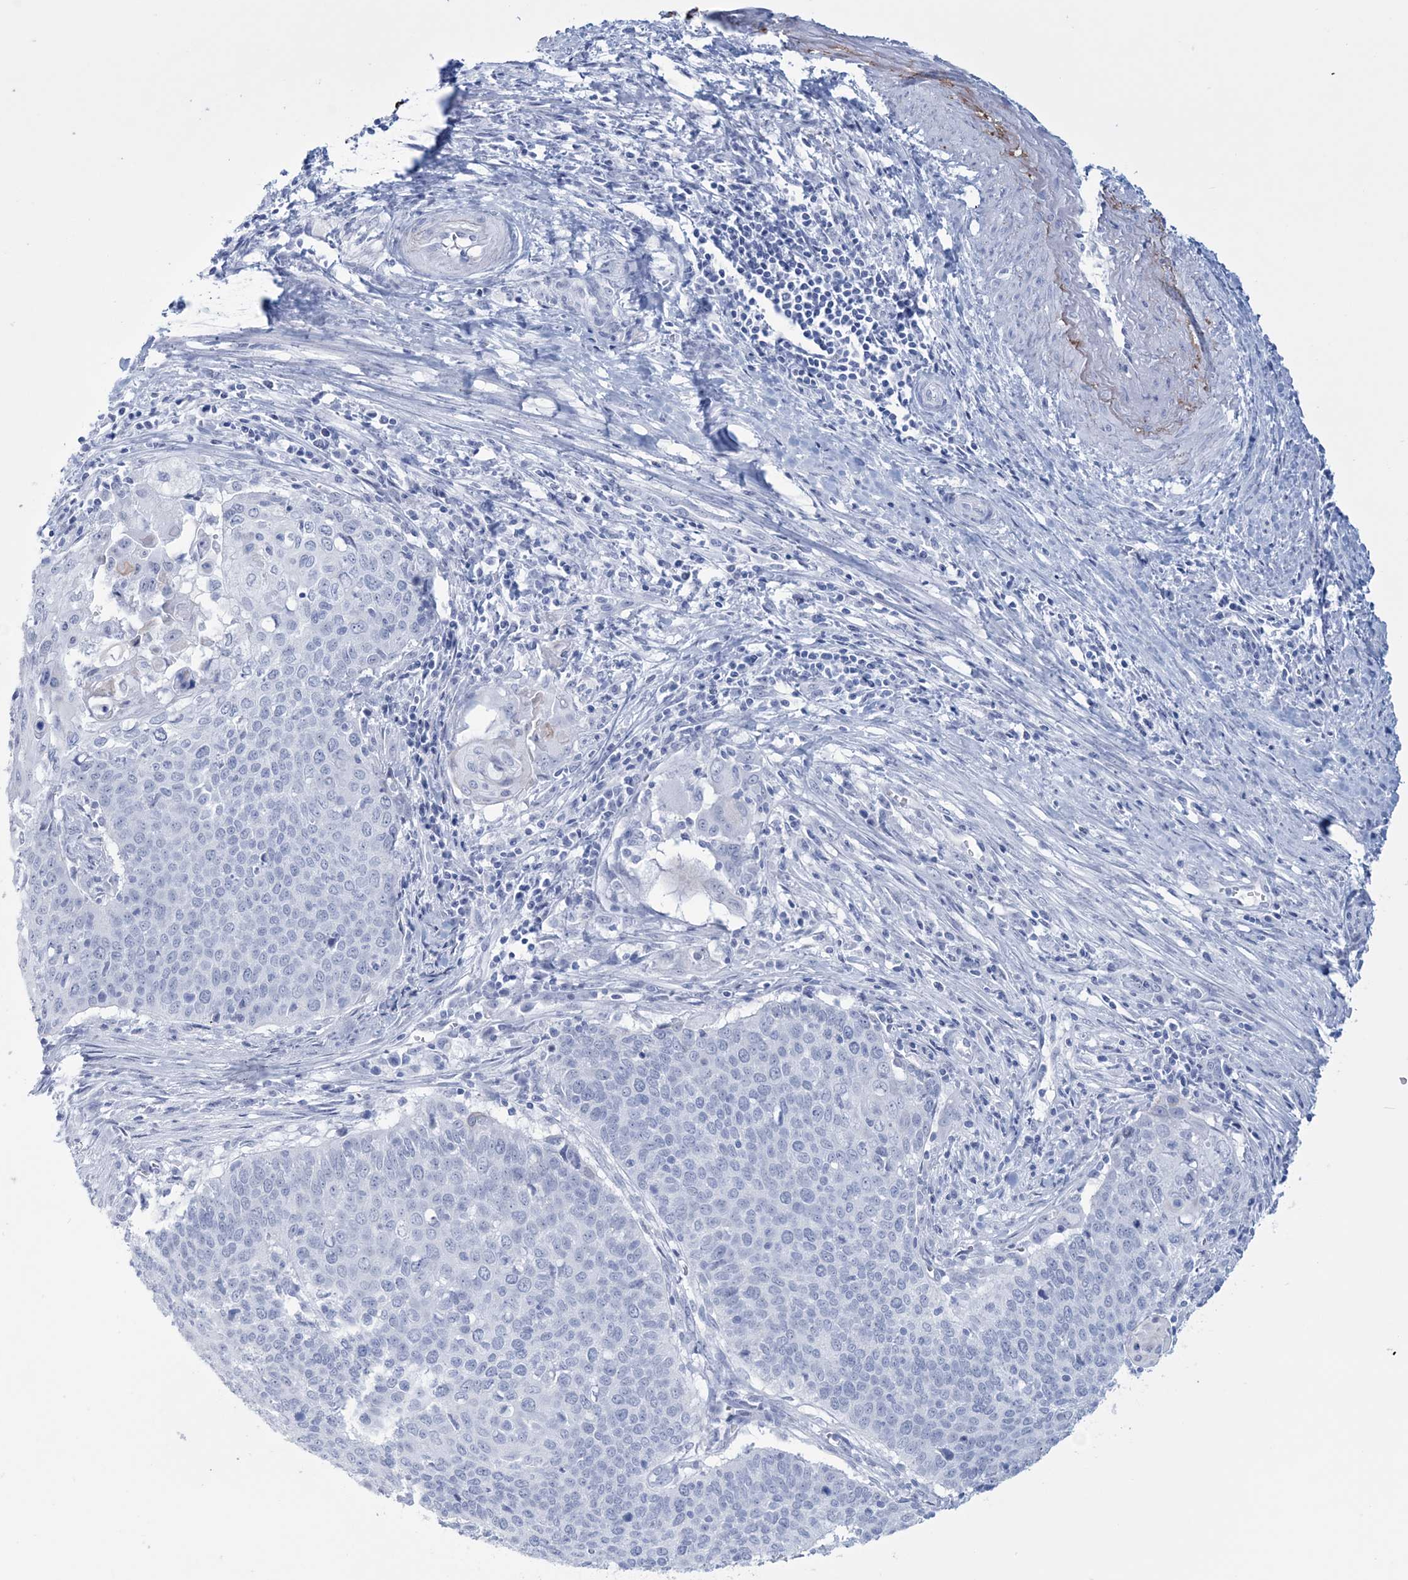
{"staining": {"intensity": "negative", "quantity": "none", "location": "none"}, "tissue": "cervical cancer", "cell_type": "Tumor cells", "image_type": "cancer", "snomed": [{"axis": "morphology", "description": "Squamous cell carcinoma, NOS"}, {"axis": "topography", "description": "Cervix"}], "caption": "This is a photomicrograph of IHC staining of cervical cancer, which shows no positivity in tumor cells.", "gene": "DPCD", "patient": {"sex": "female", "age": 39}}